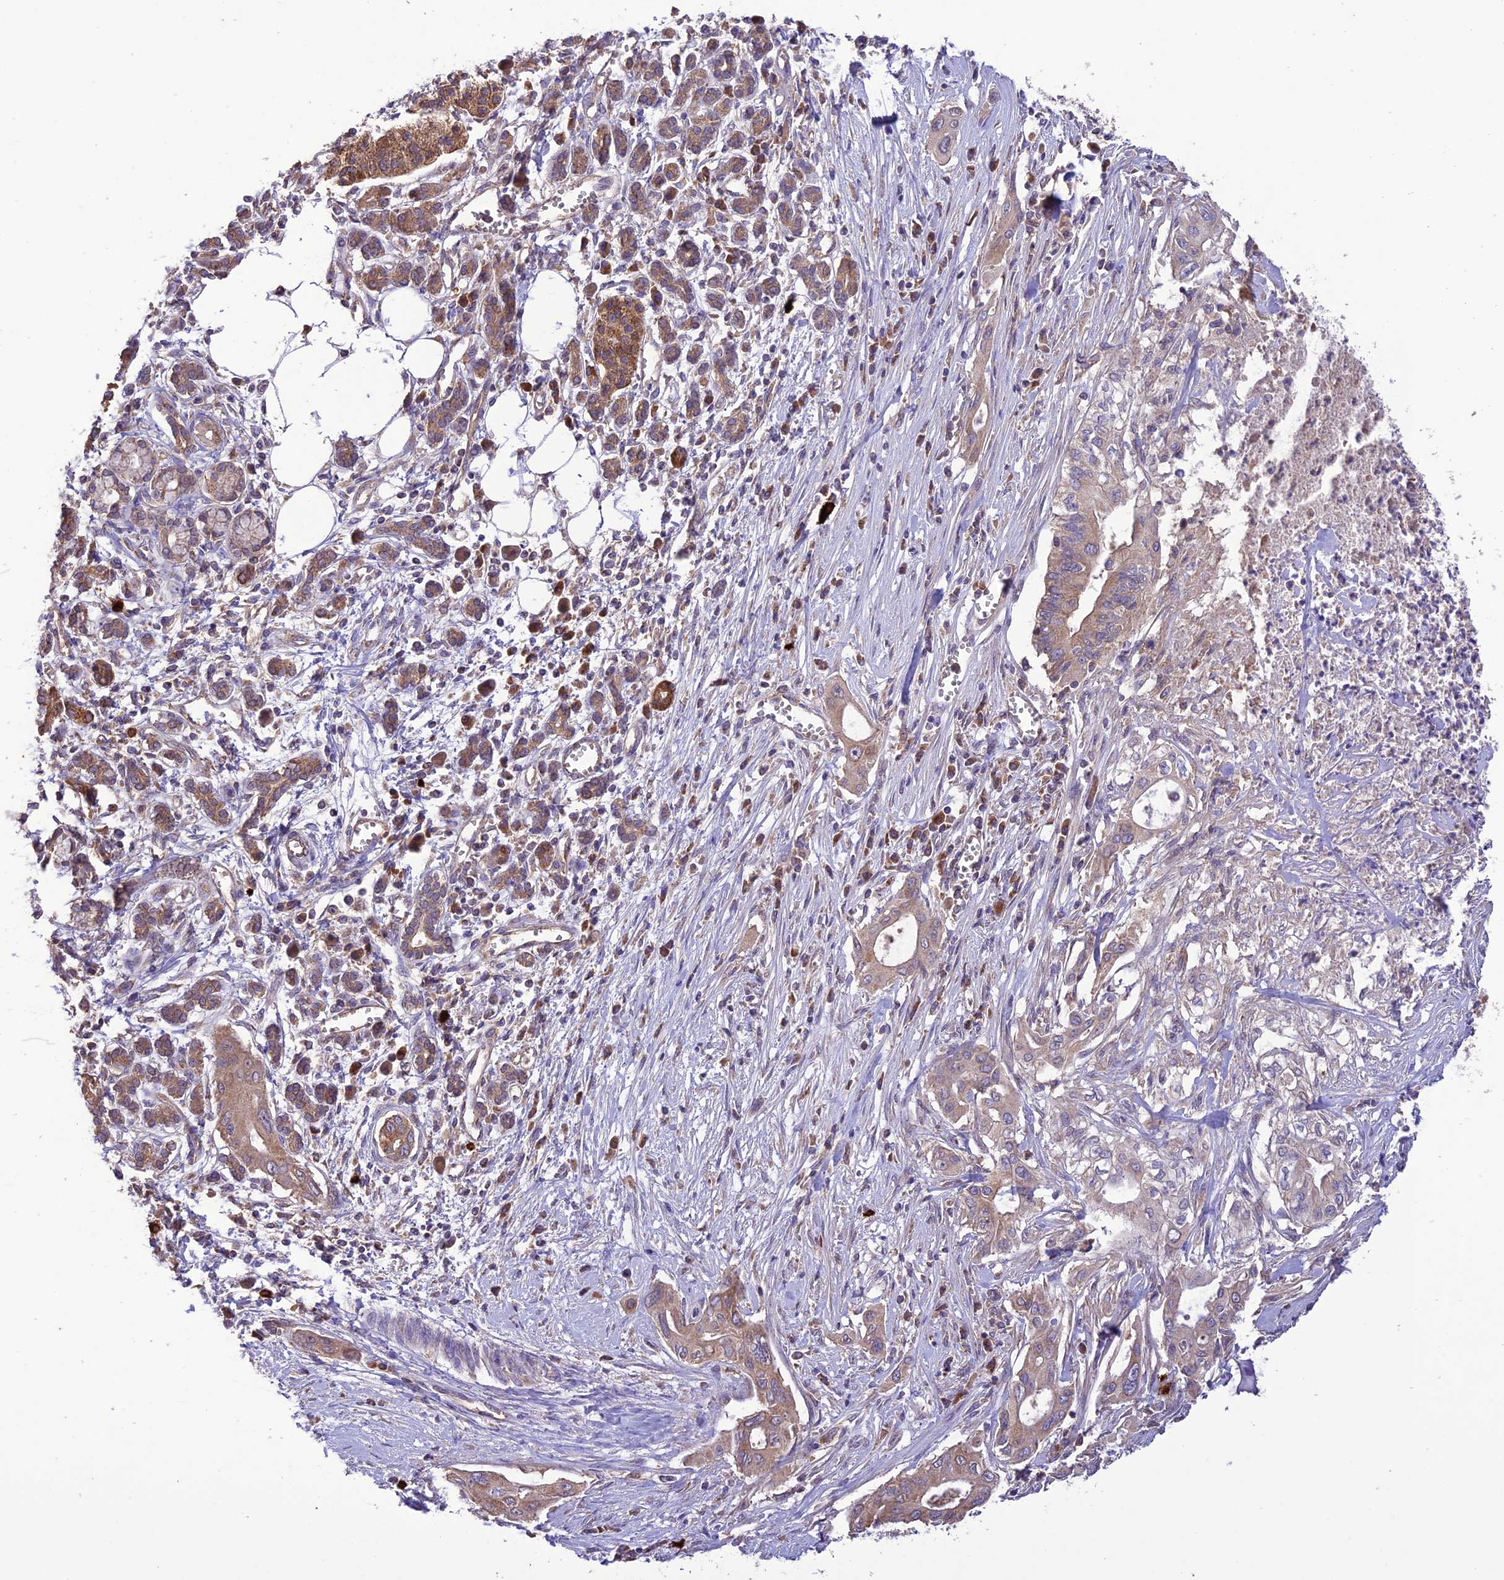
{"staining": {"intensity": "moderate", "quantity": ">75%", "location": "cytoplasmic/membranous"}, "tissue": "pancreatic cancer", "cell_type": "Tumor cells", "image_type": "cancer", "snomed": [{"axis": "morphology", "description": "Adenocarcinoma, NOS"}, {"axis": "topography", "description": "Pancreas"}], "caption": "IHC image of neoplastic tissue: pancreatic adenocarcinoma stained using immunohistochemistry reveals medium levels of moderate protein expression localized specifically in the cytoplasmic/membranous of tumor cells, appearing as a cytoplasmic/membranous brown color.", "gene": "NDUFAF1", "patient": {"sex": "male", "age": 58}}